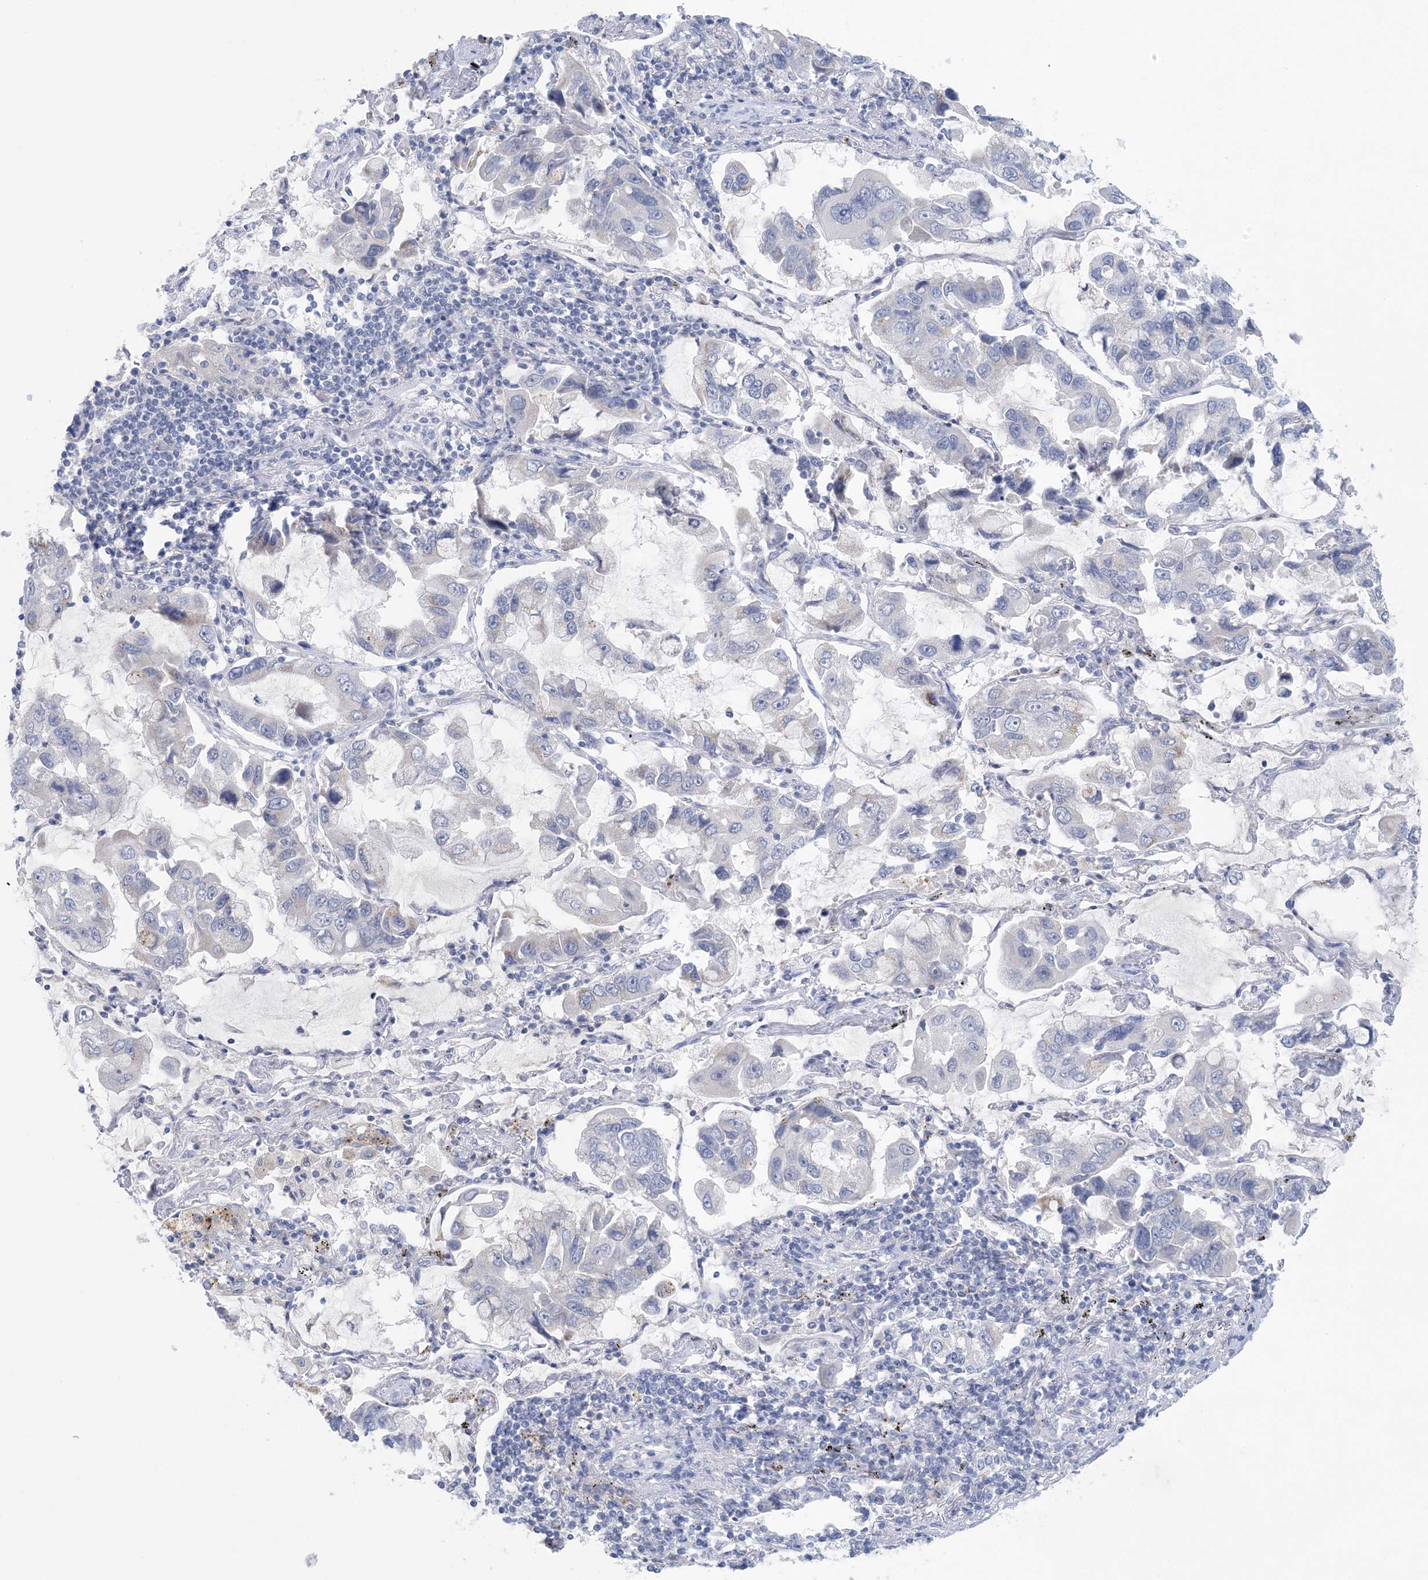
{"staining": {"intensity": "negative", "quantity": "none", "location": "none"}, "tissue": "lung cancer", "cell_type": "Tumor cells", "image_type": "cancer", "snomed": [{"axis": "morphology", "description": "Adenocarcinoma, NOS"}, {"axis": "topography", "description": "Lung"}], "caption": "This is an immunohistochemistry (IHC) photomicrograph of lung cancer (adenocarcinoma). There is no staining in tumor cells.", "gene": "GABRG1", "patient": {"sex": "male", "age": 64}}